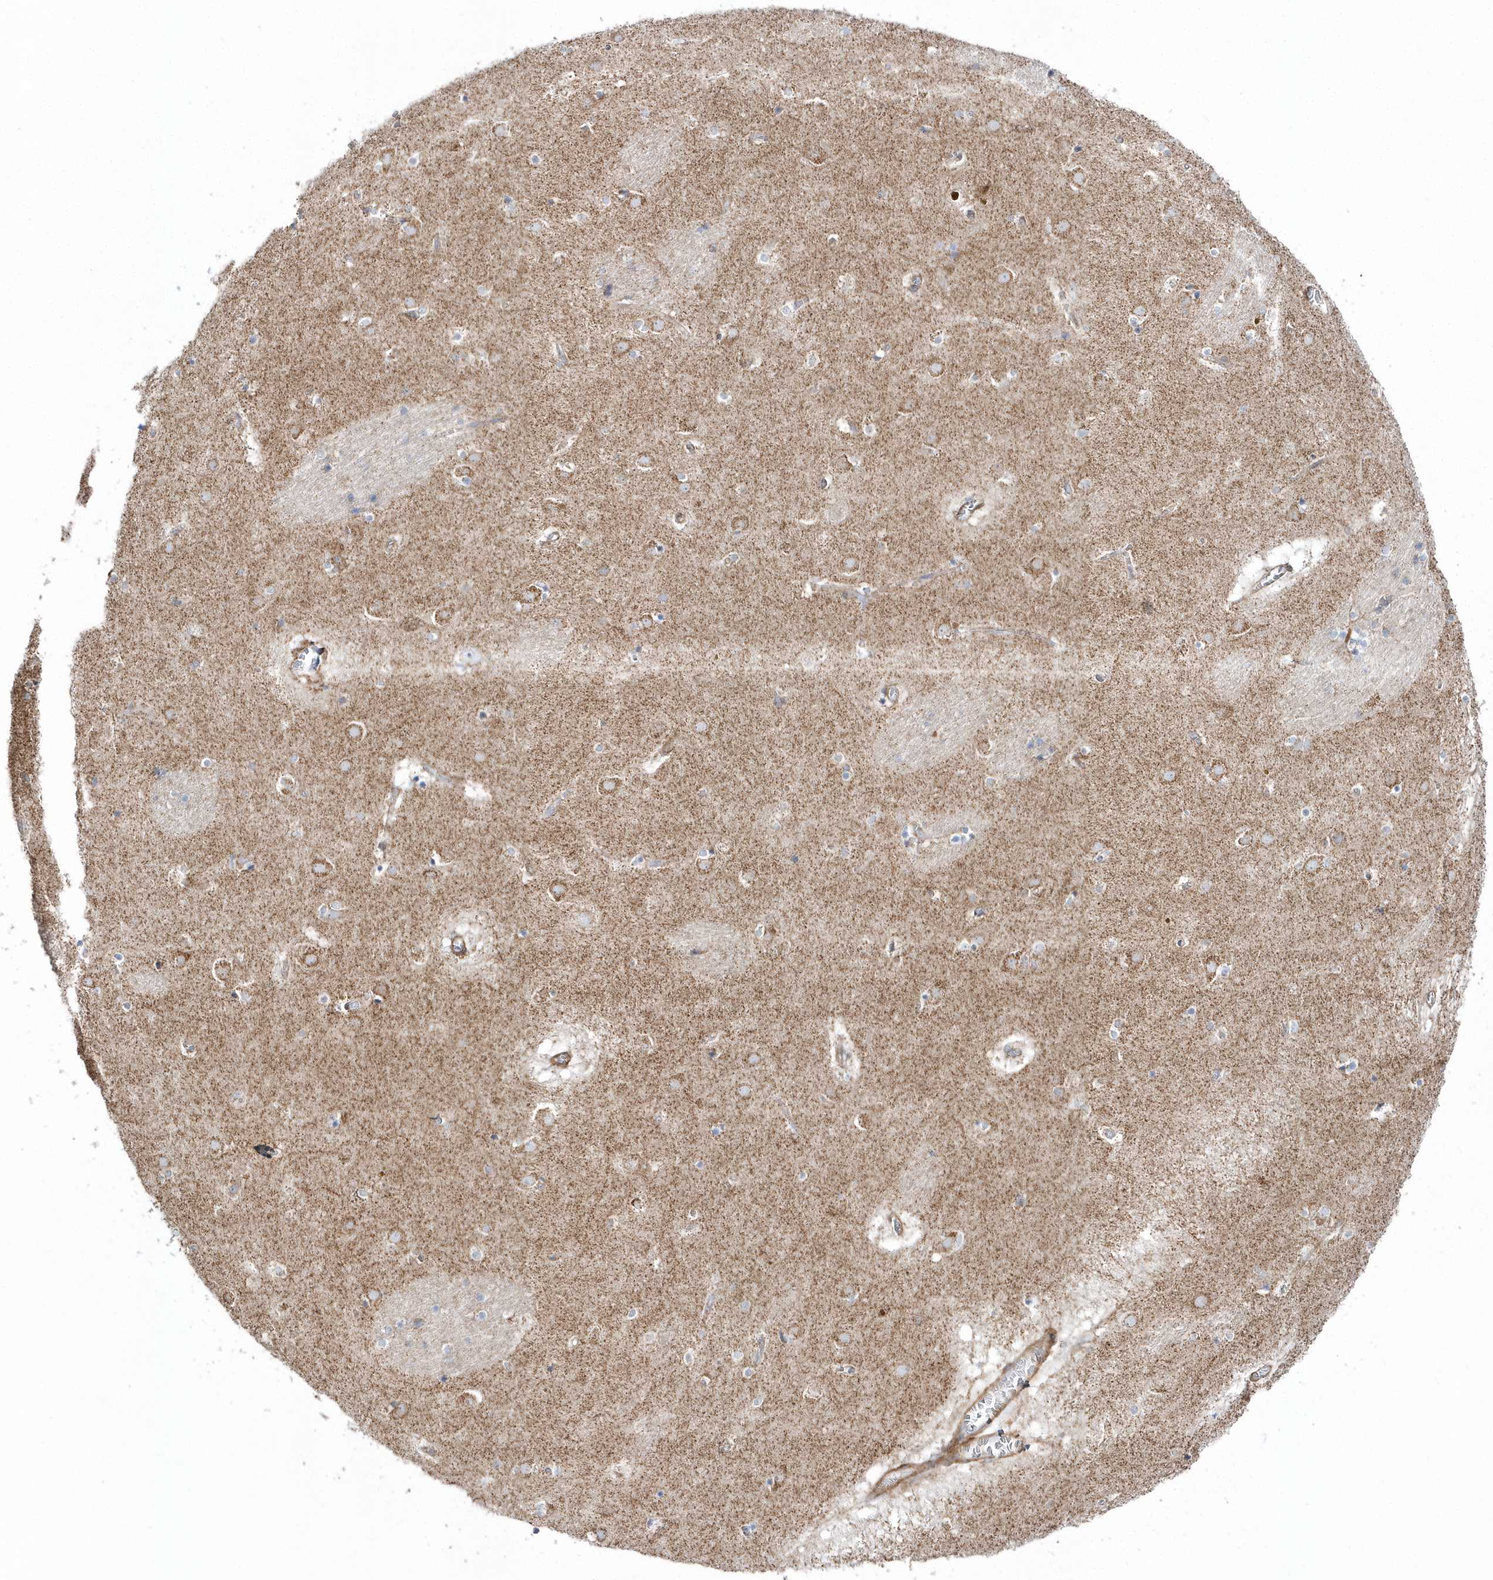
{"staining": {"intensity": "weak", "quantity": "25%-75%", "location": "cytoplasmic/membranous"}, "tissue": "caudate", "cell_type": "Glial cells", "image_type": "normal", "snomed": [{"axis": "morphology", "description": "Normal tissue, NOS"}, {"axis": "topography", "description": "Lateral ventricle wall"}], "caption": "An immunohistochemistry (IHC) image of benign tissue is shown. Protein staining in brown labels weak cytoplasmic/membranous positivity in caudate within glial cells. (IHC, brightfield microscopy, high magnification).", "gene": "OPA1", "patient": {"sex": "male", "age": 70}}